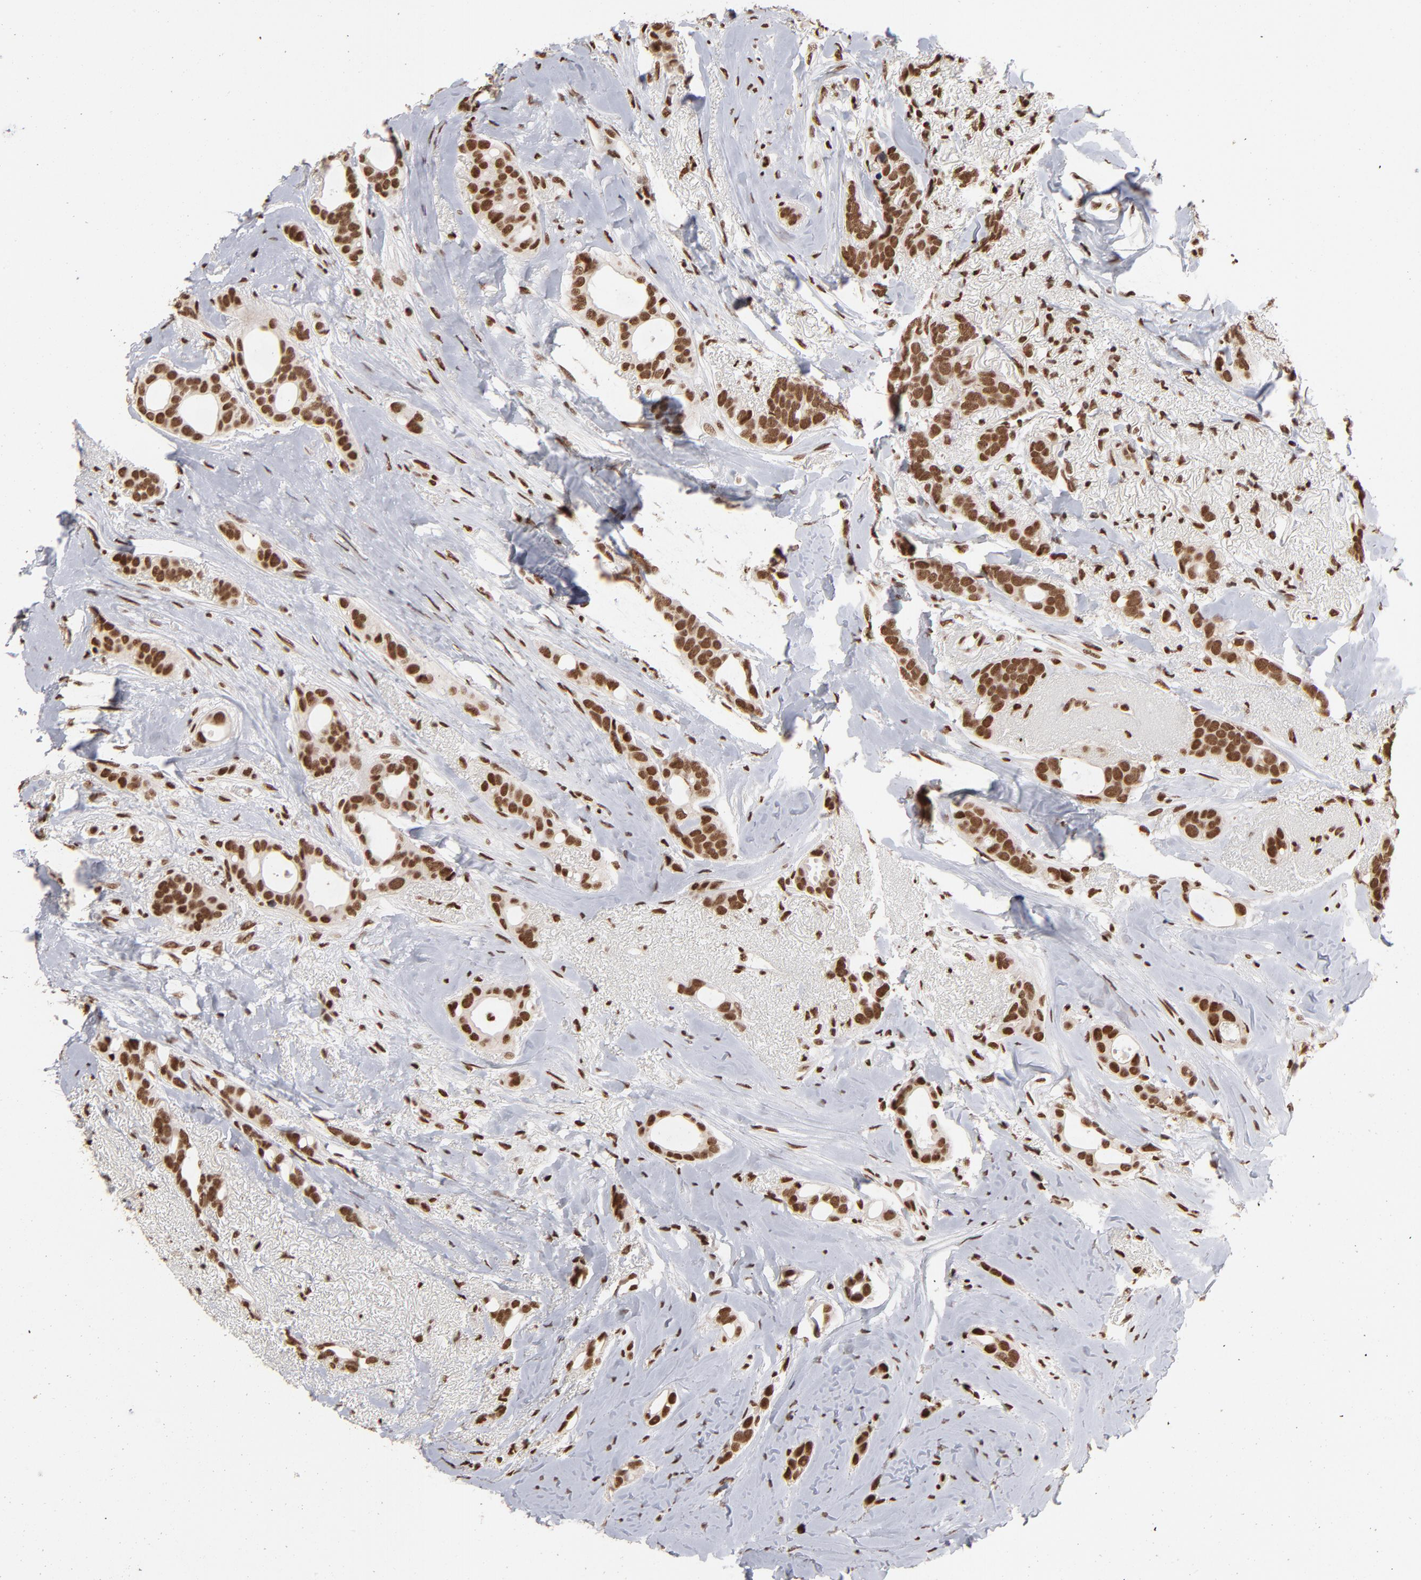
{"staining": {"intensity": "strong", "quantity": ">75%", "location": "cytoplasmic/membranous,nuclear"}, "tissue": "breast cancer", "cell_type": "Tumor cells", "image_type": "cancer", "snomed": [{"axis": "morphology", "description": "Duct carcinoma"}, {"axis": "topography", "description": "Breast"}], "caption": "Strong cytoplasmic/membranous and nuclear expression for a protein is present in approximately >75% of tumor cells of breast intraductal carcinoma using immunohistochemistry (IHC).", "gene": "ZNF3", "patient": {"sex": "female", "age": 54}}